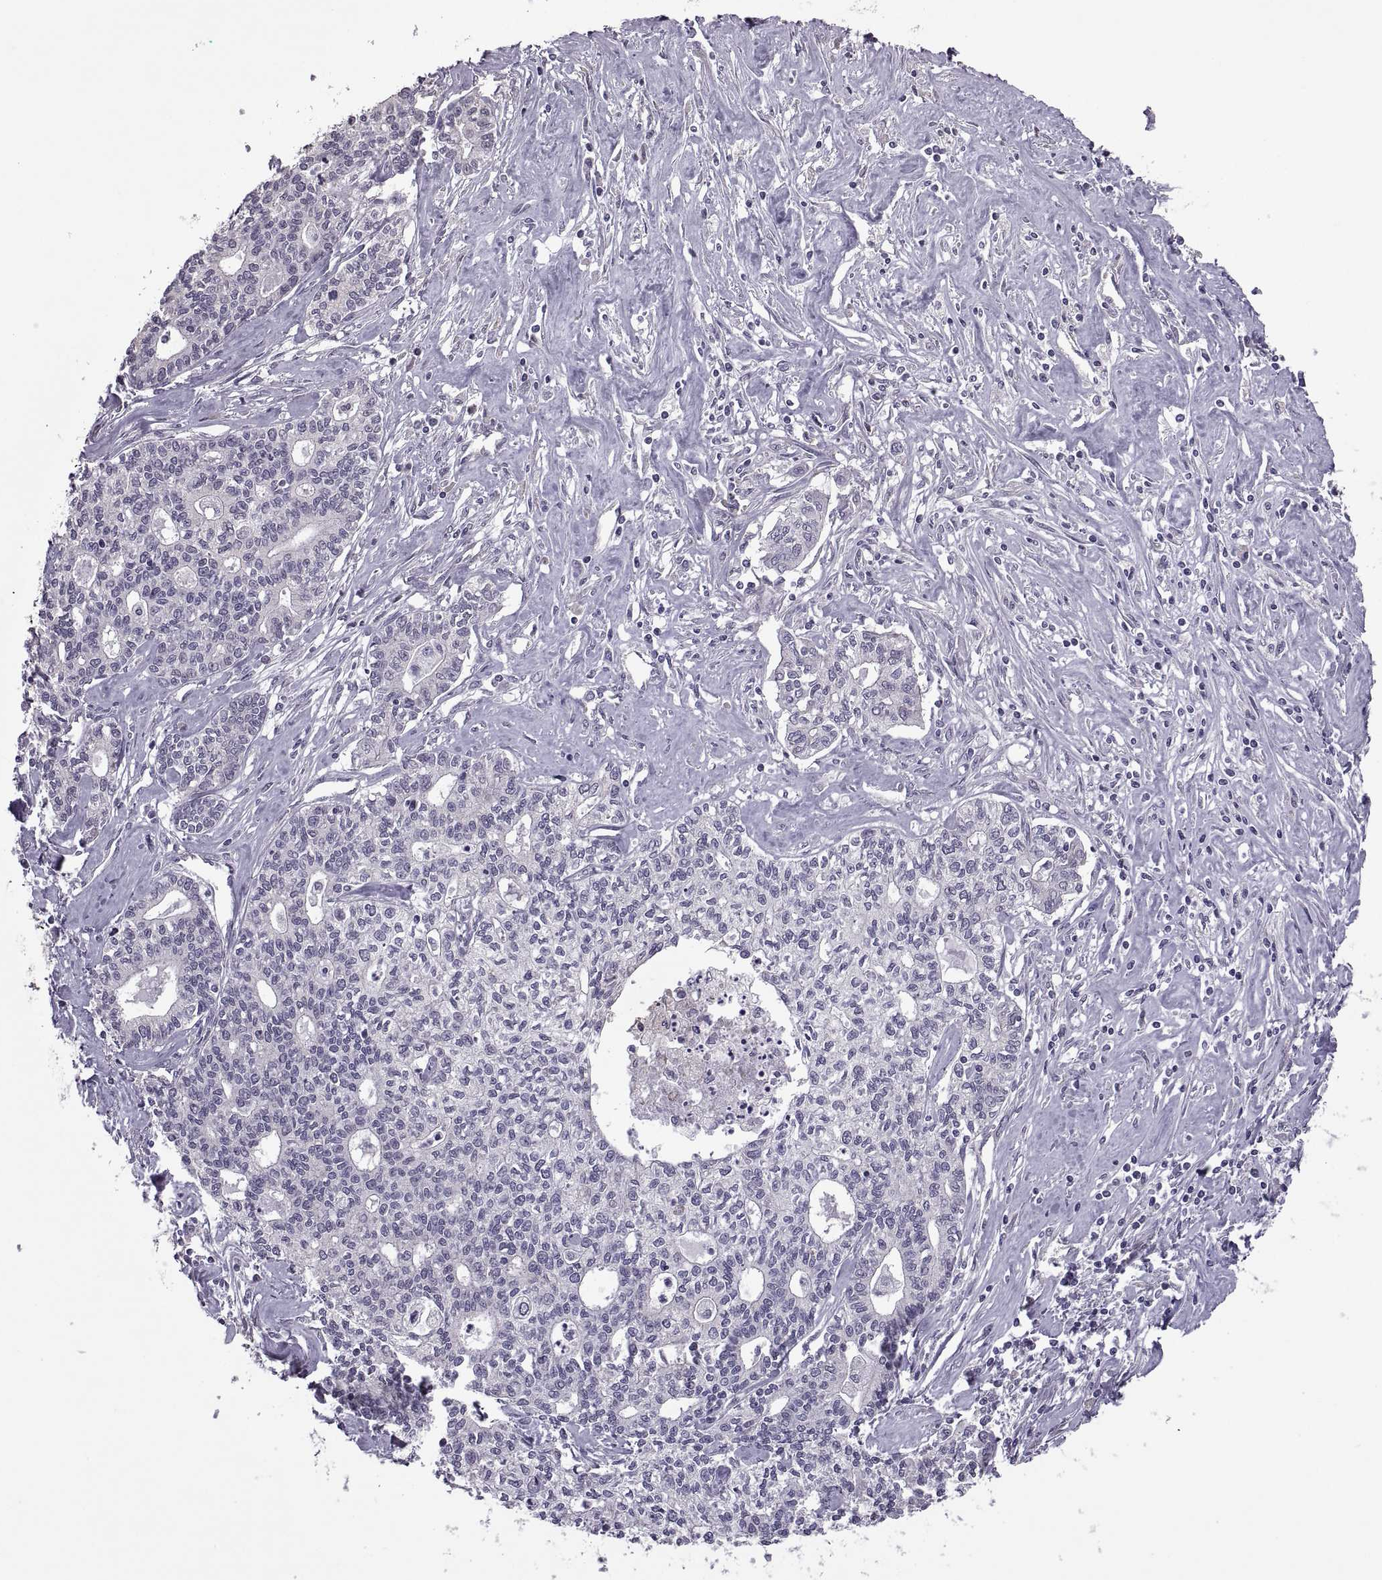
{"staining": {"intensity": "negative", "quantity": "none", "location": "none"}, "tissue": "liver cancer", "cell_type": "Tumor cells", "image_type": "cancer", "snomed": [{"axis": "morphology", "description": "Cholangiocarcinoma"}, {"axis": "topography", "description": "Liver"}], "caption": "Immunohistochemical staining of human liver cholangiocarcinoma exhibits no significant expression in tumor cells.", "gene": "PABPC1", "patient": {"sex": "female", "age": 61}}